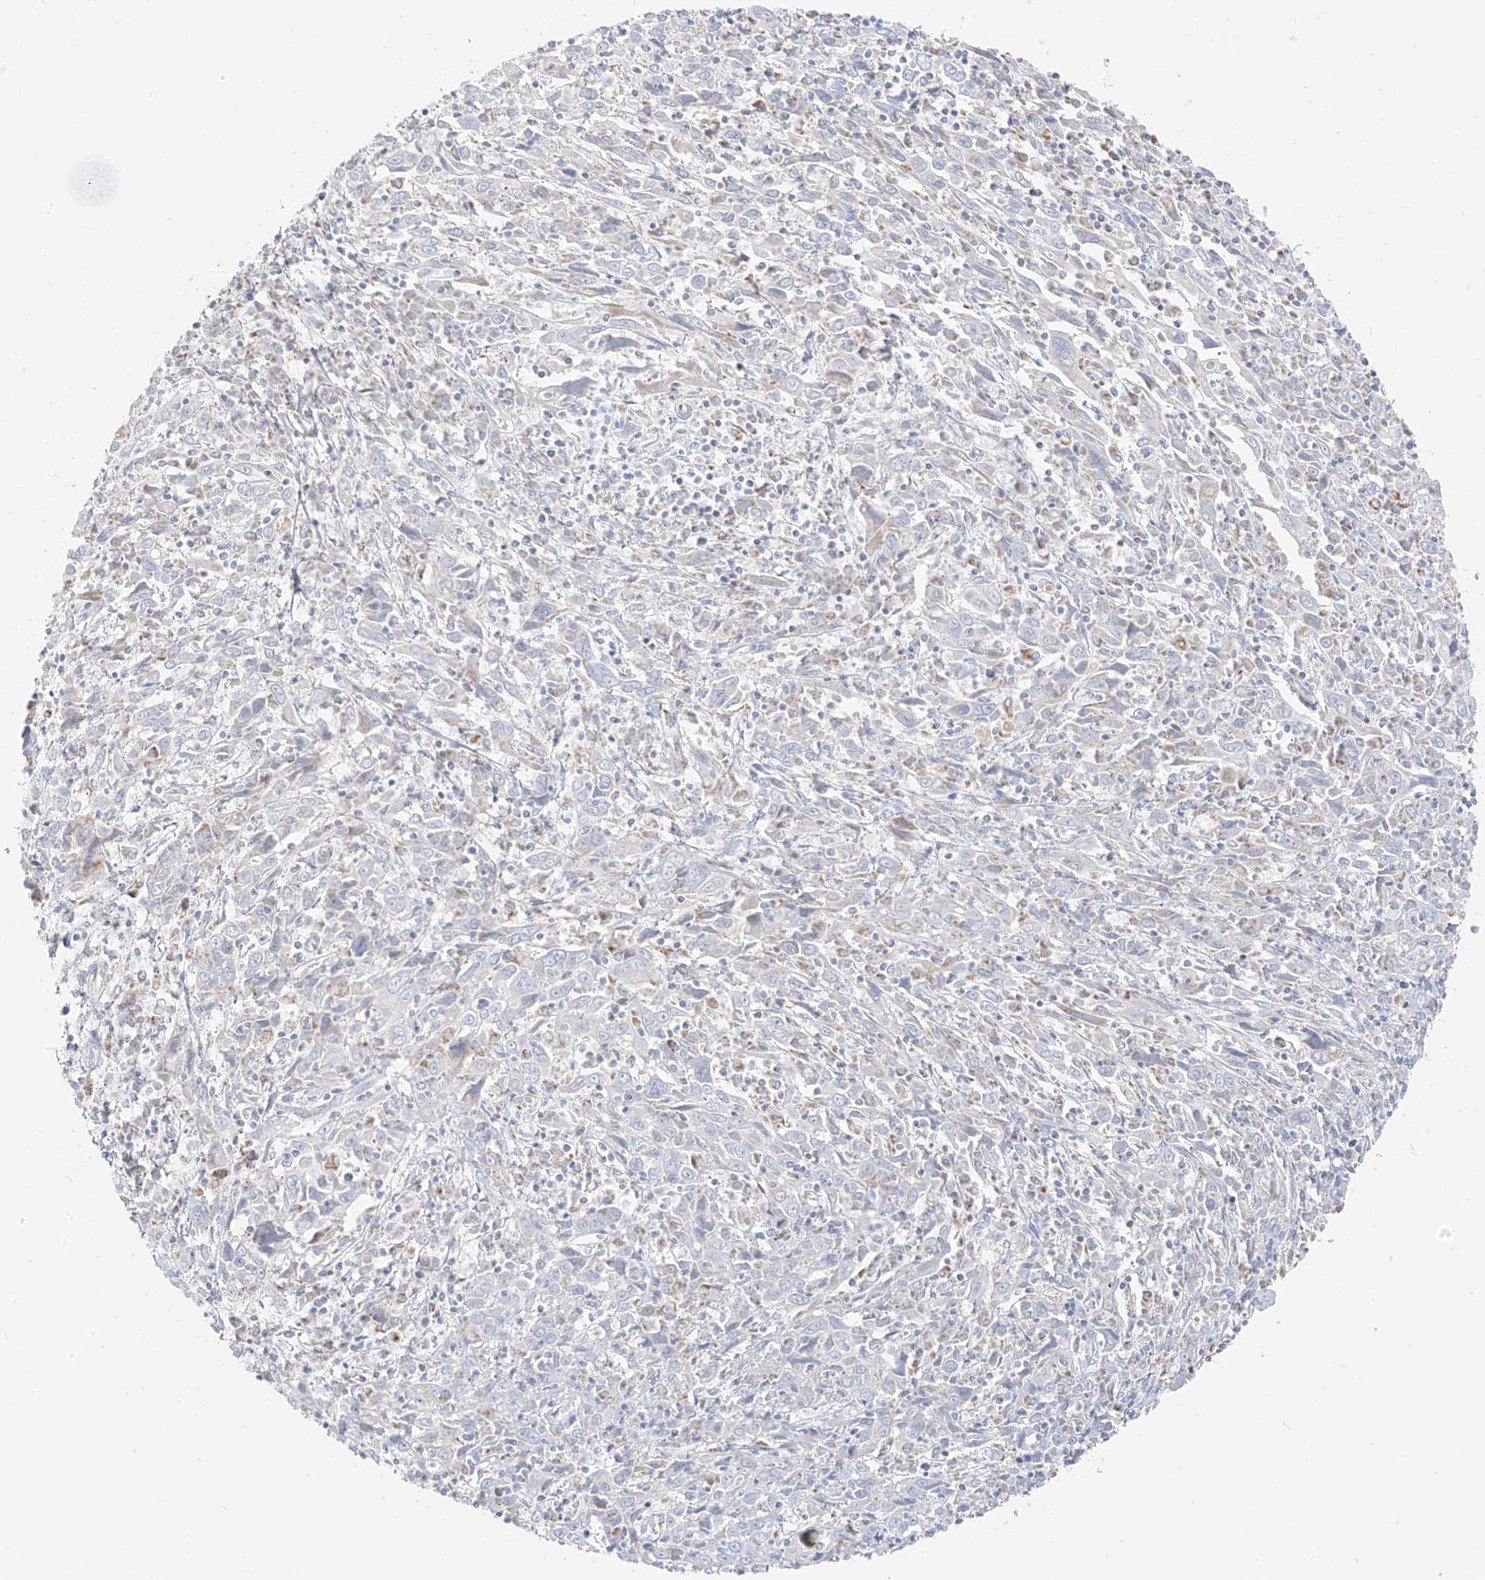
{"staining": {"intensity": "negative", "quantity": "none", "location": "none"}, "tissue": "cervical cancer", "cell_type": "Tumor cells", "image_type": "cancer", "snomed": [{"axis": "morphology", "description": "Squamous cell carcinoma, NOS"}, {"axis": "topography", "description": "Cervix"}], "caption": "Cervical squamous cell carcinoma was stained to show a protein in brown. There is no significant staining in tumor cells.", "gene": "ETHE1", "patient": {"sex": "female", "age": 46}}